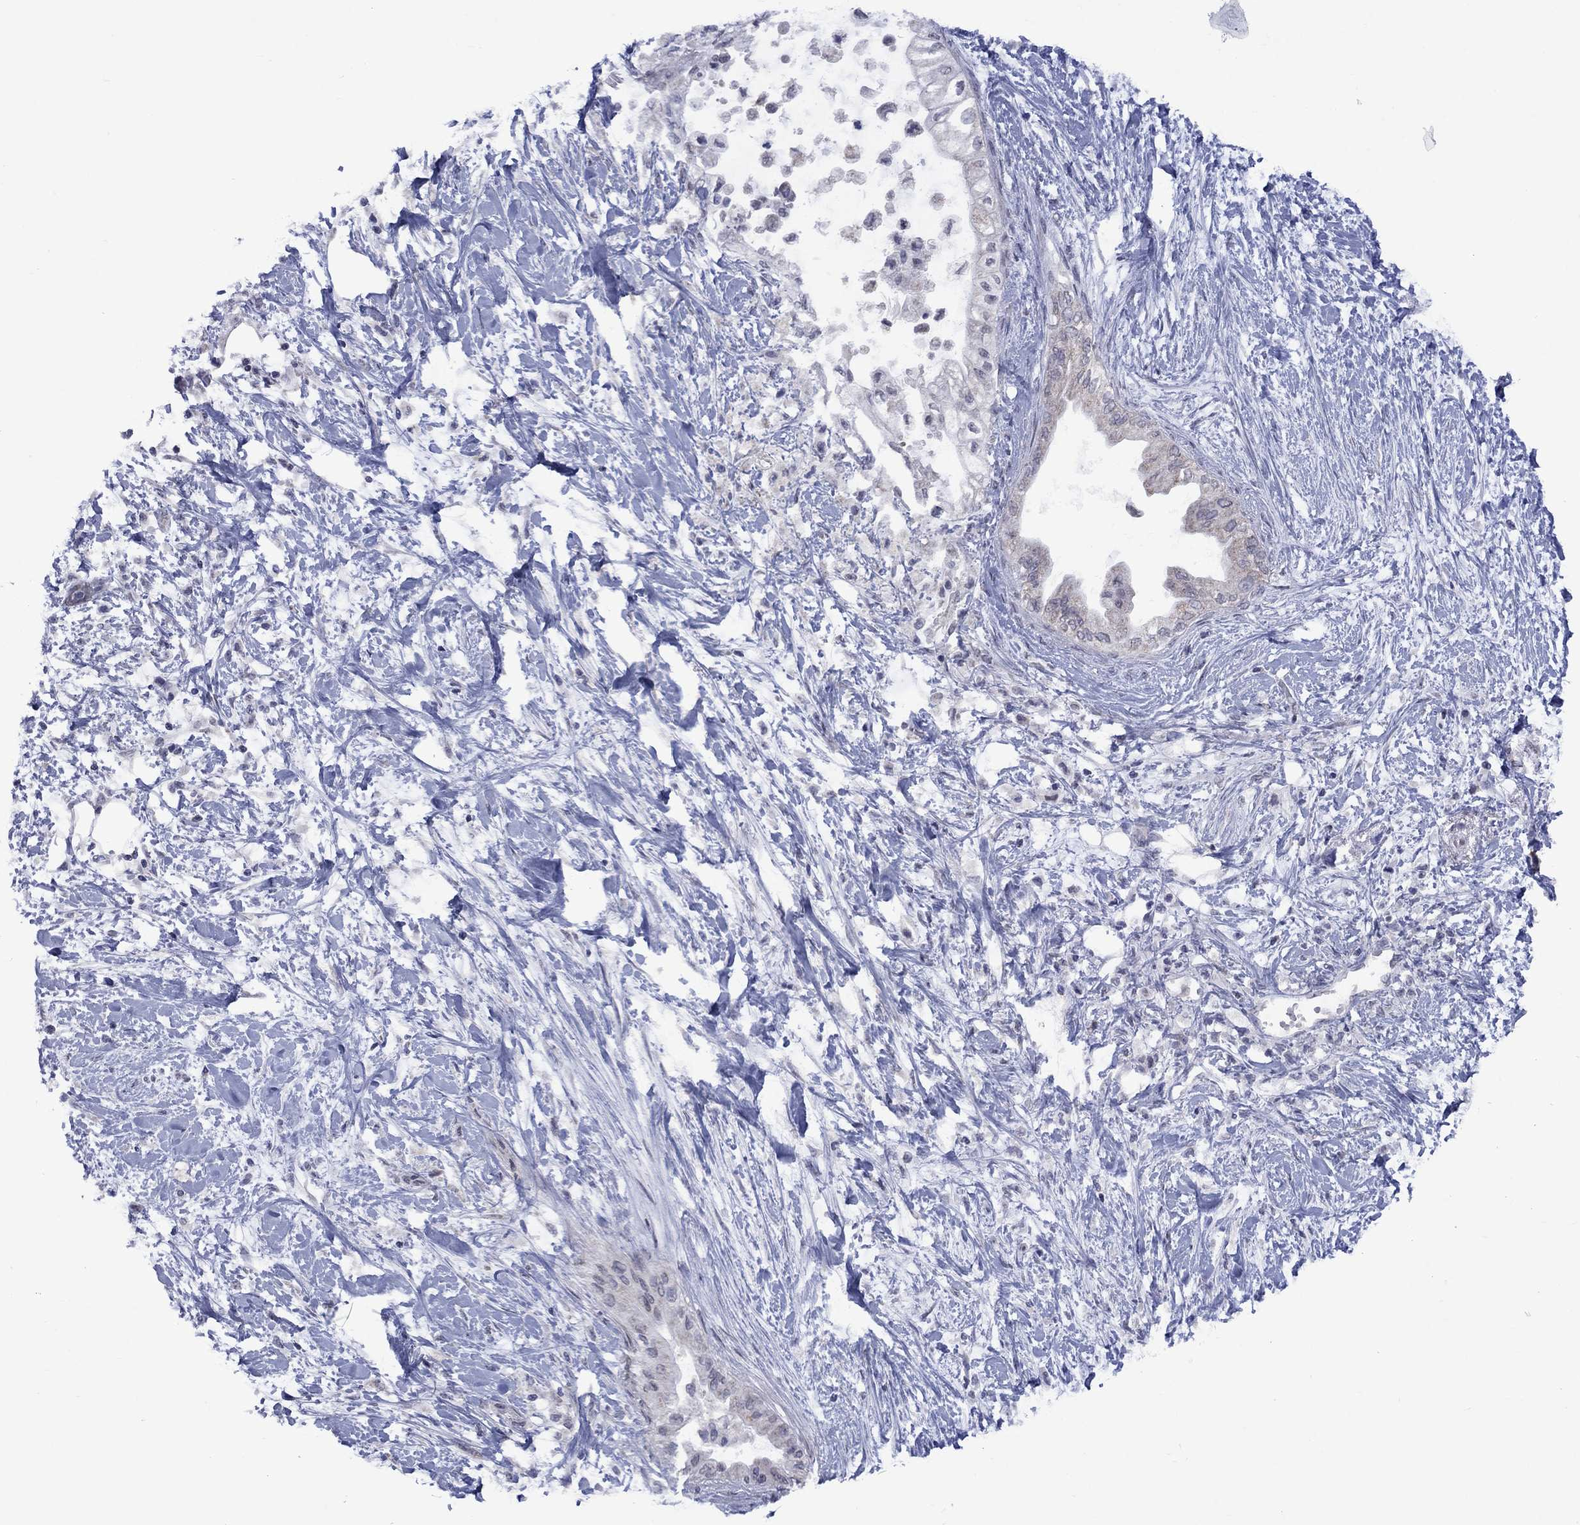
{"staining": {"intensity": "weak", "quantity": "25%-75%", "location": "cytoplasmic/membranous"}, "tissue": "pancreatic cancer", "cell_type": "Tumor cells", "image_type": "cancer", "snomed": [{"axis": "morphology", "description": "Normal tissue, NOS"}, {"axis": "morphology", "description": "Adenocarcinoma, NOS"}, {"axis": "topography", "description": "Pancreas"}, {"axis": "topography", "description": "Duodenum"}], "caption": "Protein staining of pancreatic cancer (adenocarcinoma) tissue displays weak cytoplasmic/membranous positivity in approximately 25%-75% of tumor cells. The staining was performed using DAB (3,3'-diaminobenzidine) to visualize the protein expression in brown, while the nuclei were stained in blue with hematoxylin (Magnification: 20x).", "gene": "KCNJ16", "patient": {"sex": "female", "age": 60}}